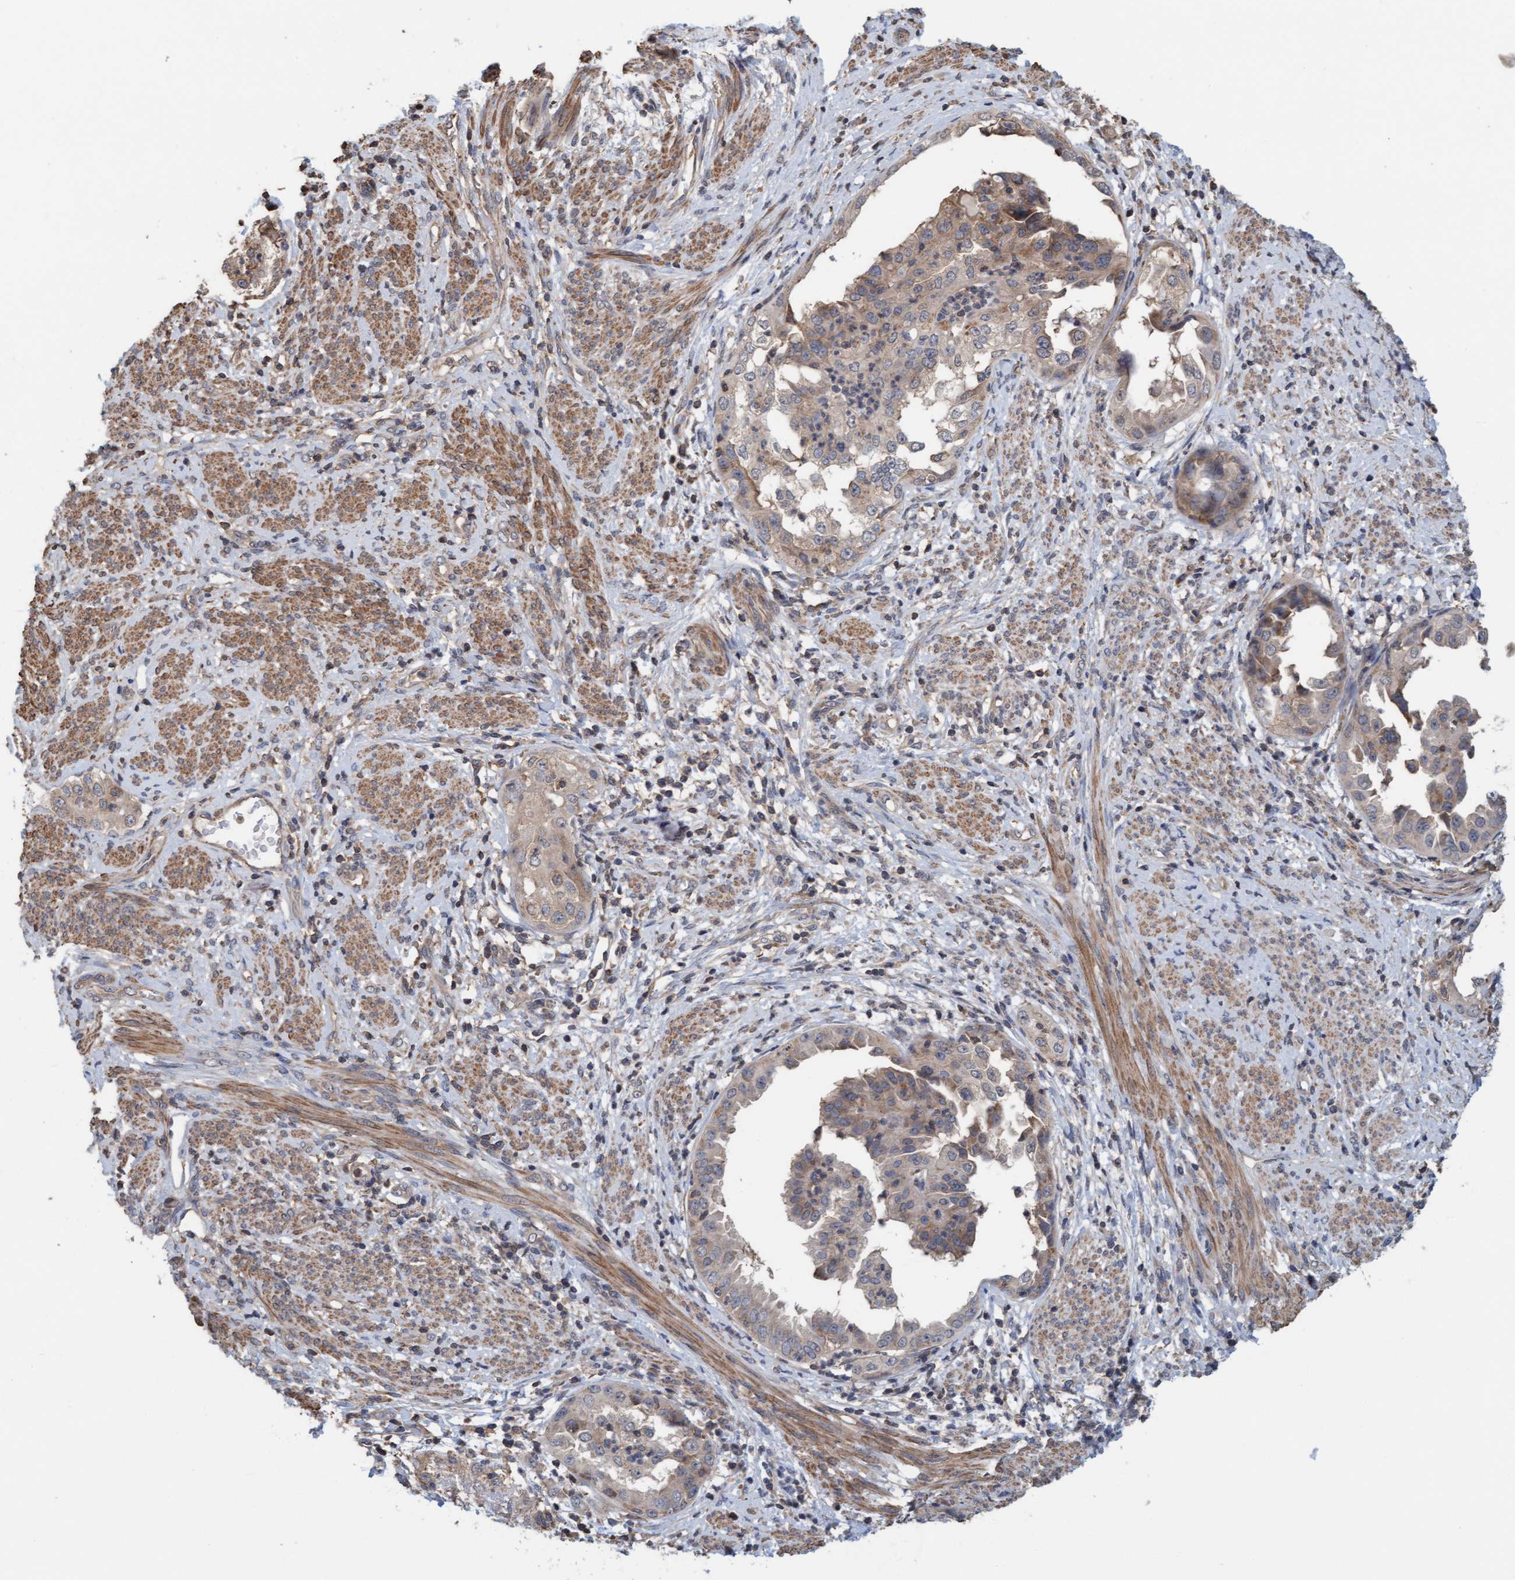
{"staining": {"intensity": "weak", "quantity": ">75%", "location": "cytoplasmic/membranous"}, "tissue": "endometrial cancer", "cell_type": "Tumor cells", "image_type": "cancer", "snomed": [{"axis": "morphology", "description": "Adenocarcinoma, NOS"}, {"axis": "topography", "description": "Endometrium"}], "caption": "Weak cytoplasmic/membranous positivity for a protein is present in approximately >75% of tumor cells of endometrial cancer (adenocarcinoma) using immunohistochemistry.", "gene": "FXR2", "patient": {"sex": "female", "age": 85}}